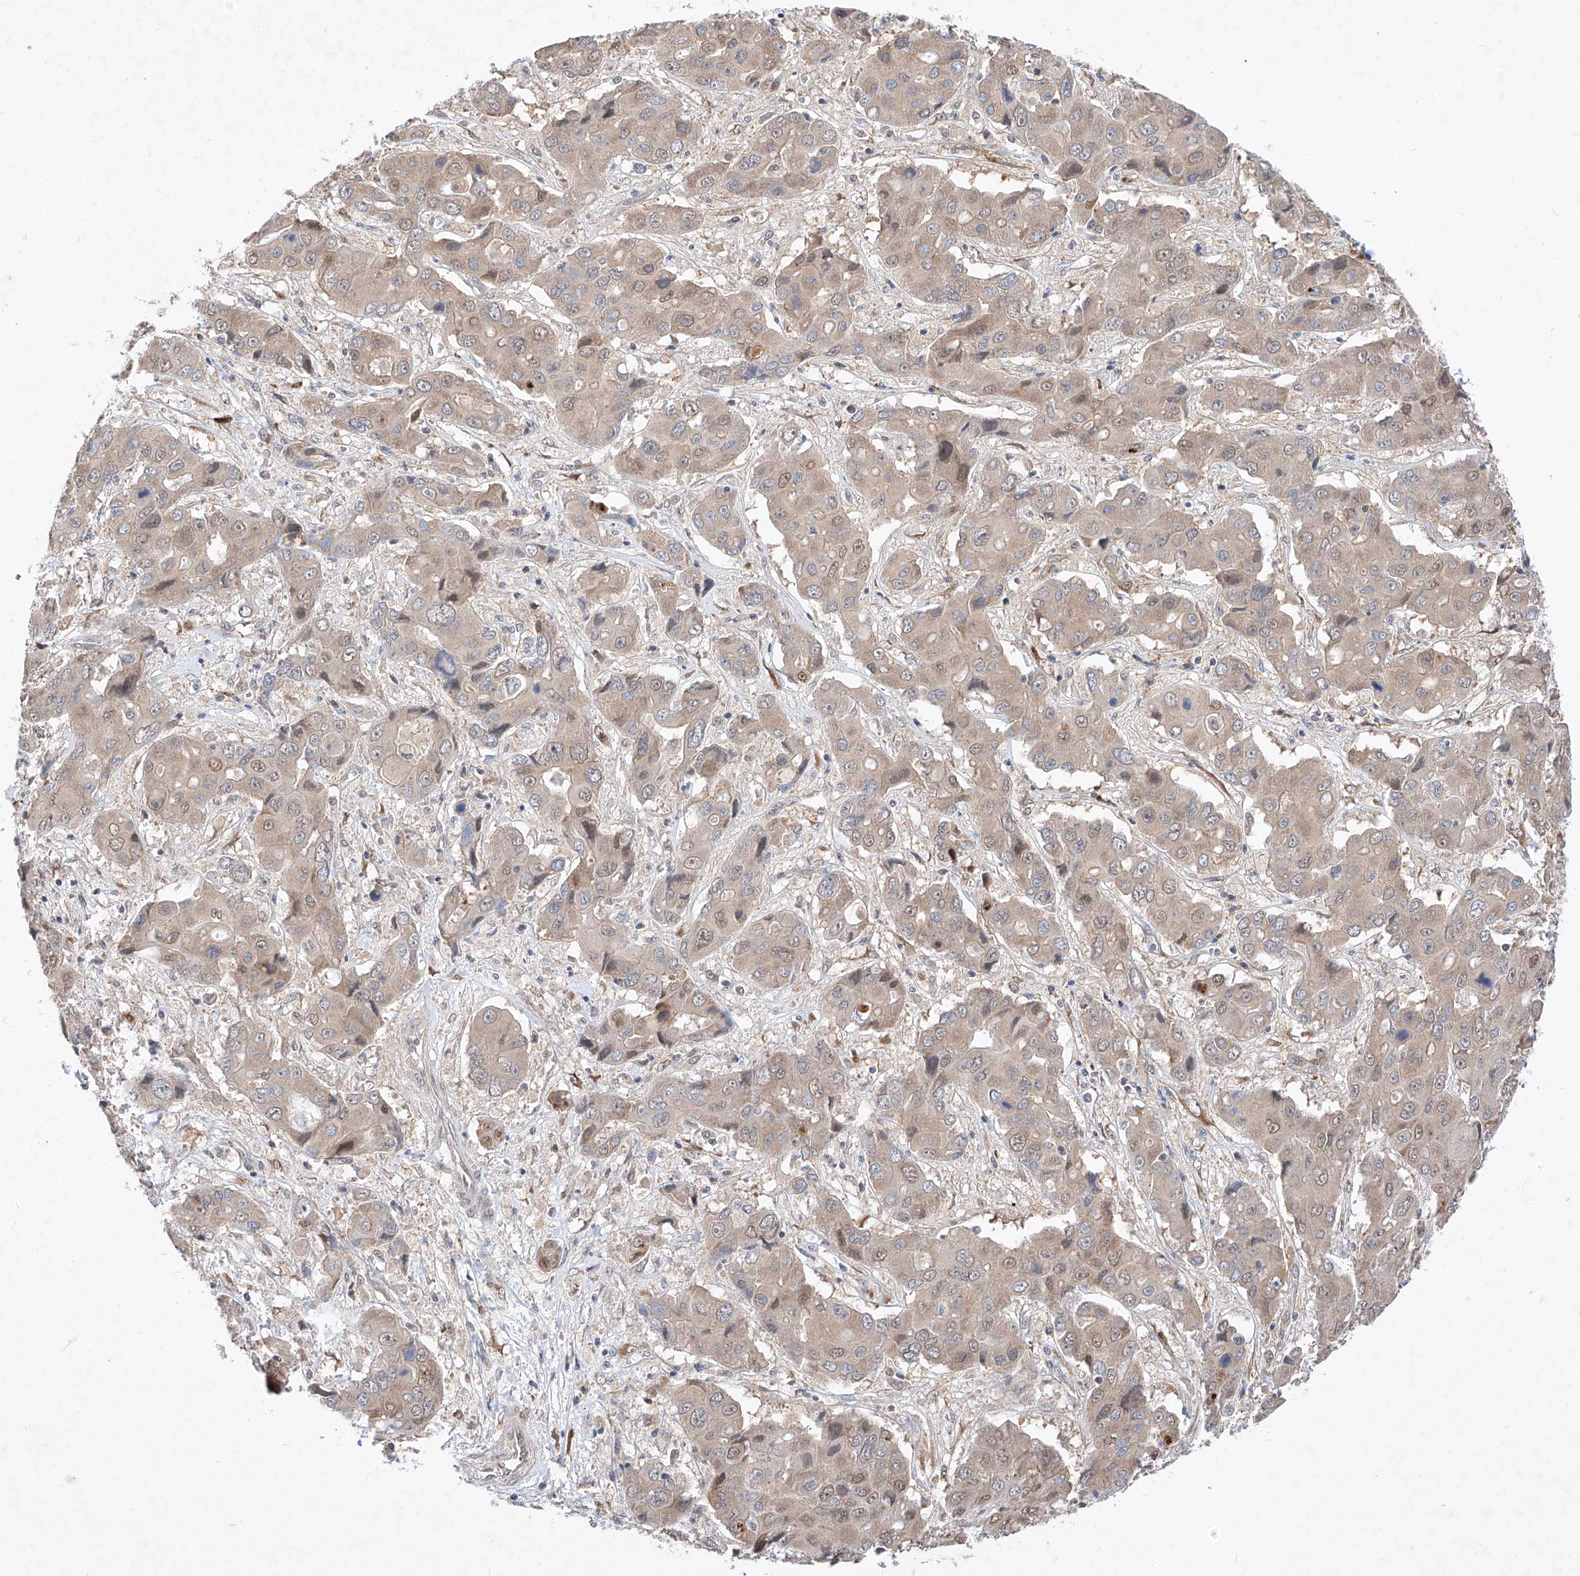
{"staining": {"intensity": "weak", "quantity": ">75%", "location": "cytoplasmic/membranous,nuclear"}, "tissue": "liver cancer", "cell_type": "Tumor cells", "image_type": "cancer", "snomed": [{"axis": "morphology", "description": "Cholangiocarcinoma"}, {"axis": "topography", "description": "Liver"}], "caption": "Liver cholangiocarcinoma tissue reveals weak cytoplasmic/membranous and nuclear staining in about >75% of tumor cells", "gene": "ZSCAN4", "patient": {"sex": "male", "age": 67}}